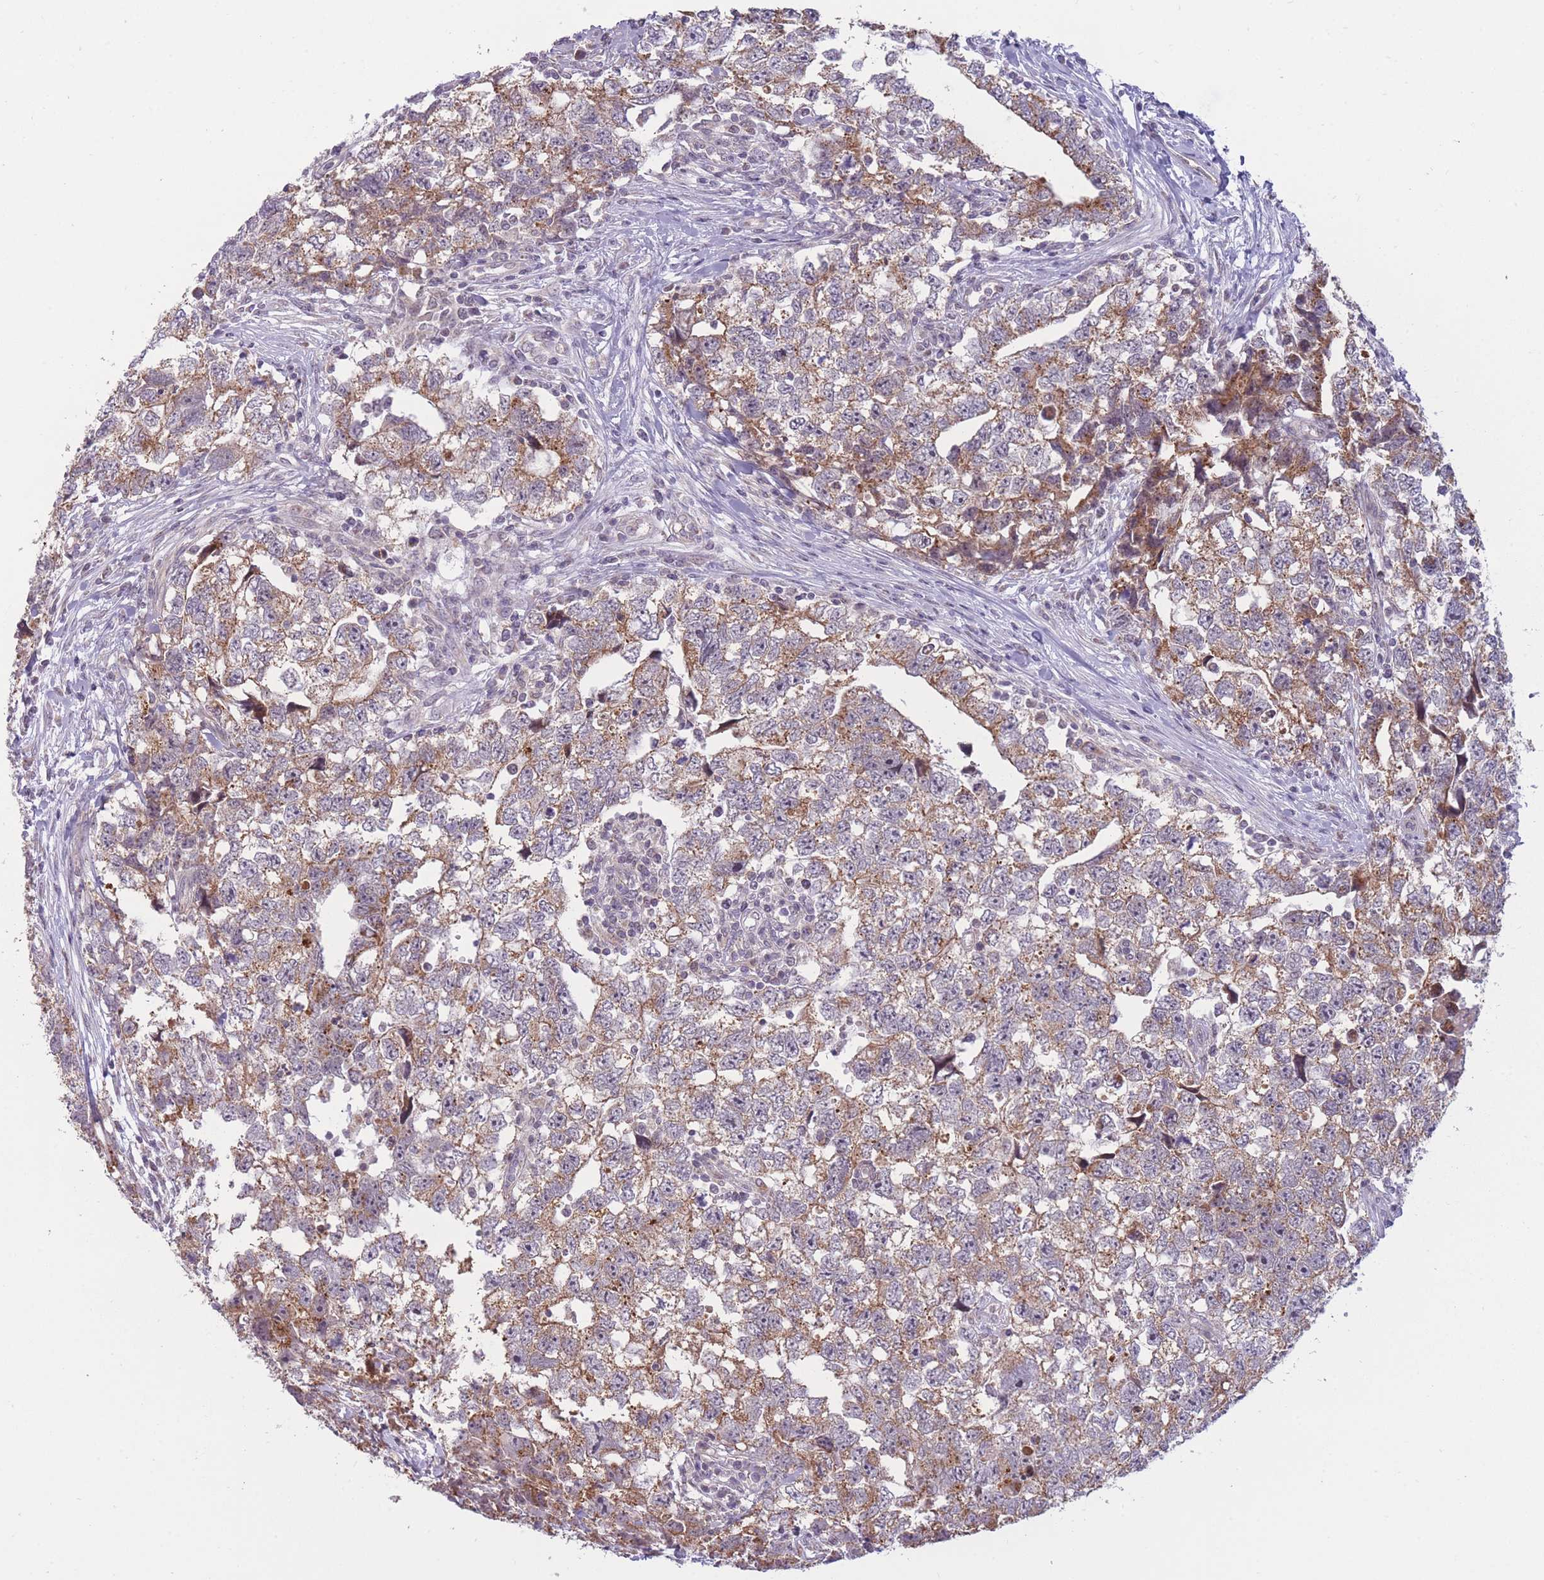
{"staining": {"intensity": "moderate", "quantity": ">75%", "location": "cytoplasmic/membranous"}, "tissue": "testis cancer", "cell_type": "Tumor cells", "image_type": "cancer", "snomed": [{"axis": "morphology", "description": "Carcinoma, Embryonal, NOS"}, {"axis": "topography", "description": "Testis"}], "caption": "Immunohistochemistry (IHC) micrograph of human testis cancer (embryonal carcinoma) stained for a protein (brown), which reveals medium levels of moderate cytoplasmic/membranous expression in about >75% of tumor cells.", "gene": "MRPS18C", "patient": {"sex": "male", "age": 22}}